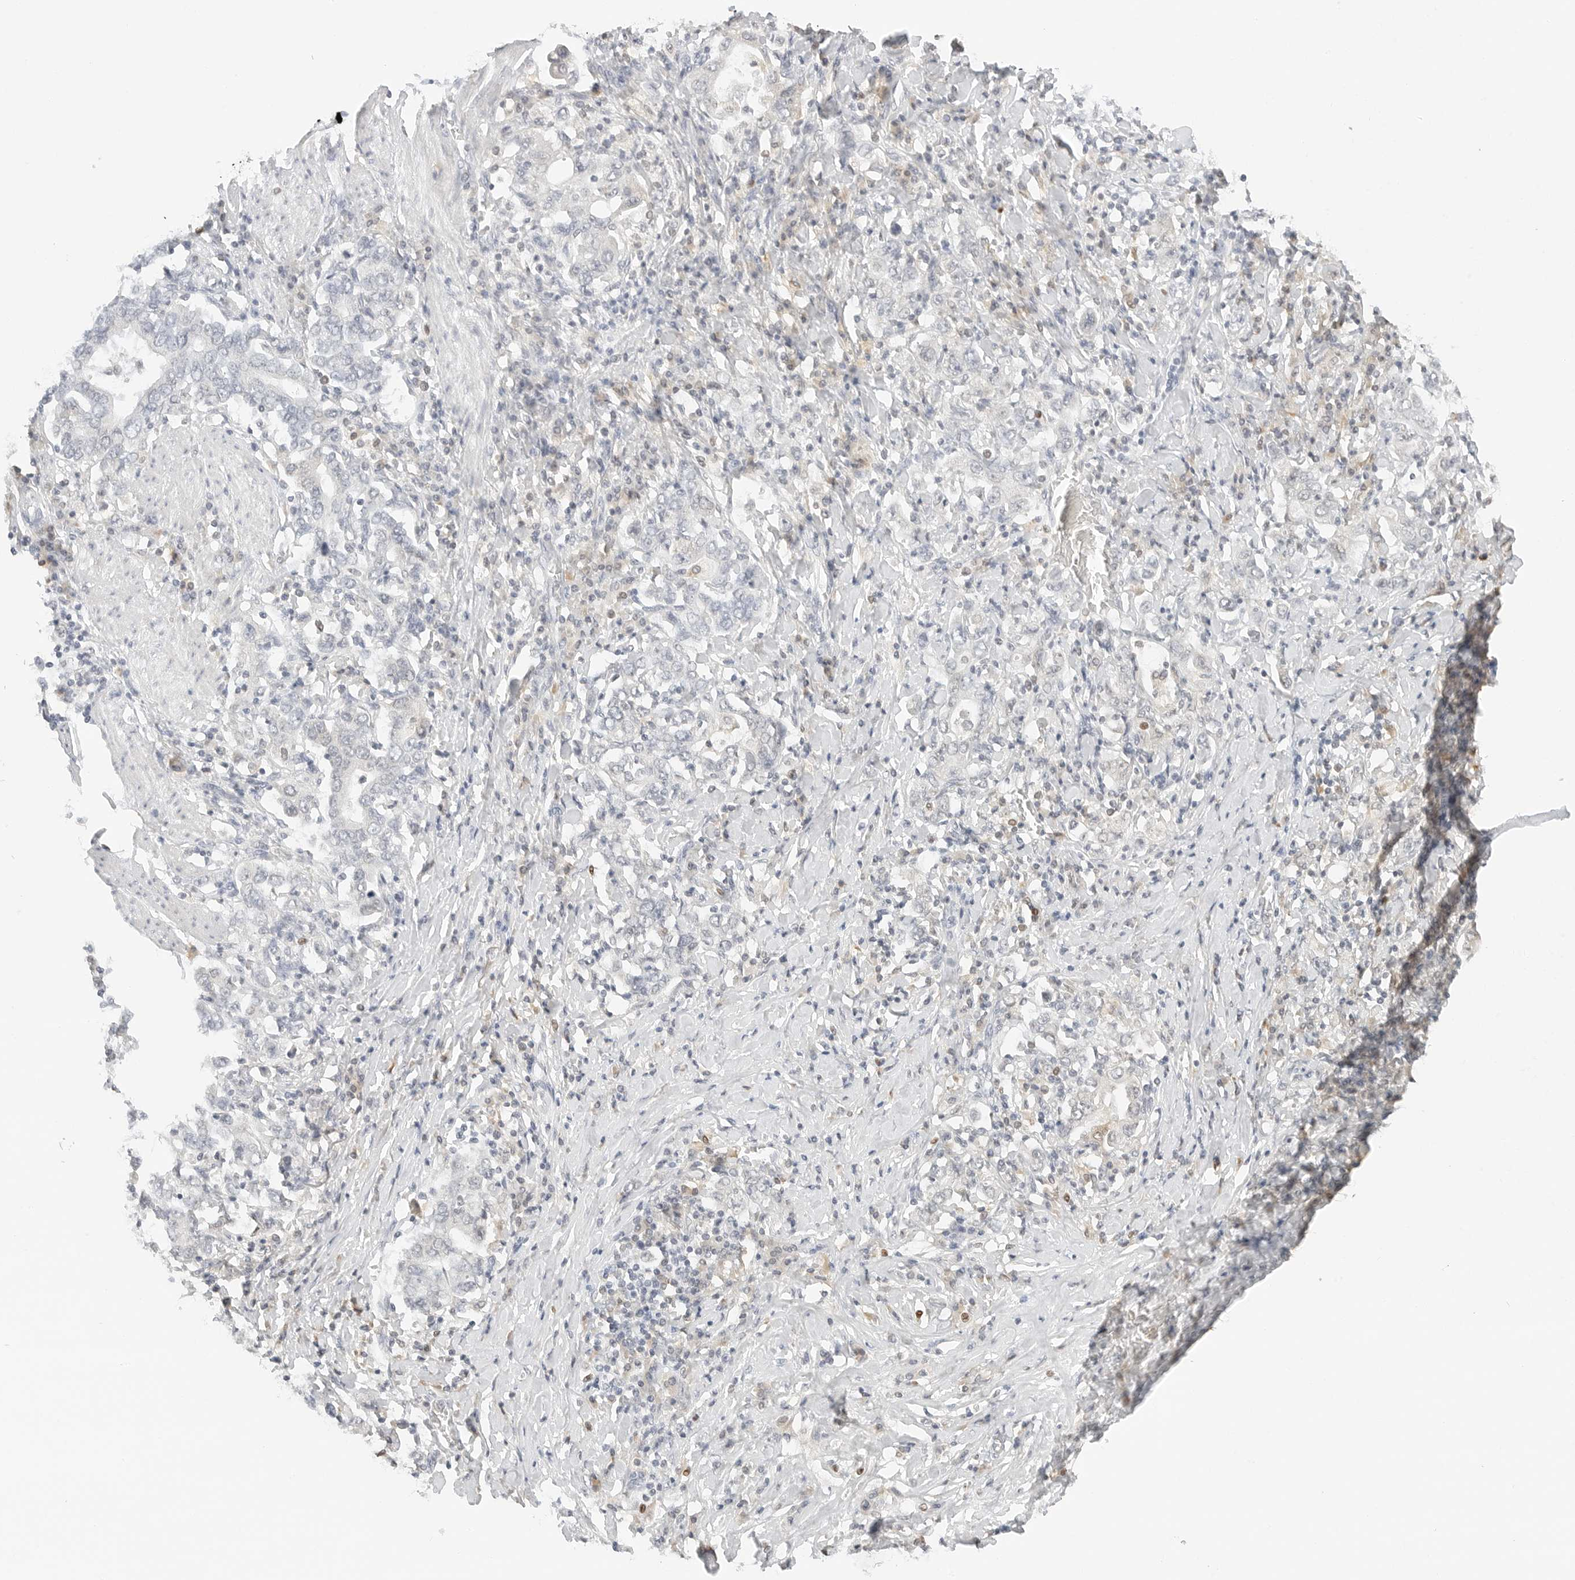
{"staining": {"intensity": "negative", "quantity": "none", "location": "none"}, "tissue": "stomach cancer", "cell_type": "Tumor cells", "image_type": "cancer", "snomed": [{"axis": "morphology", "description": "Adenocarcinoma, NOS"}, {"axis": "topography", "description": "Stomach, upper"}], "caption": "Protein analysis of adenocarcinoma (stomach) exhibits no significant staining in tumor cells. Brightfield microscopy of IHC stained with DAB (3,3'-diaminobenzidine) (brown) and hematoxylin (blue), captured at high magnification.", "gene": "NEO1", "patient": {"sex": "male", "age": 62}}